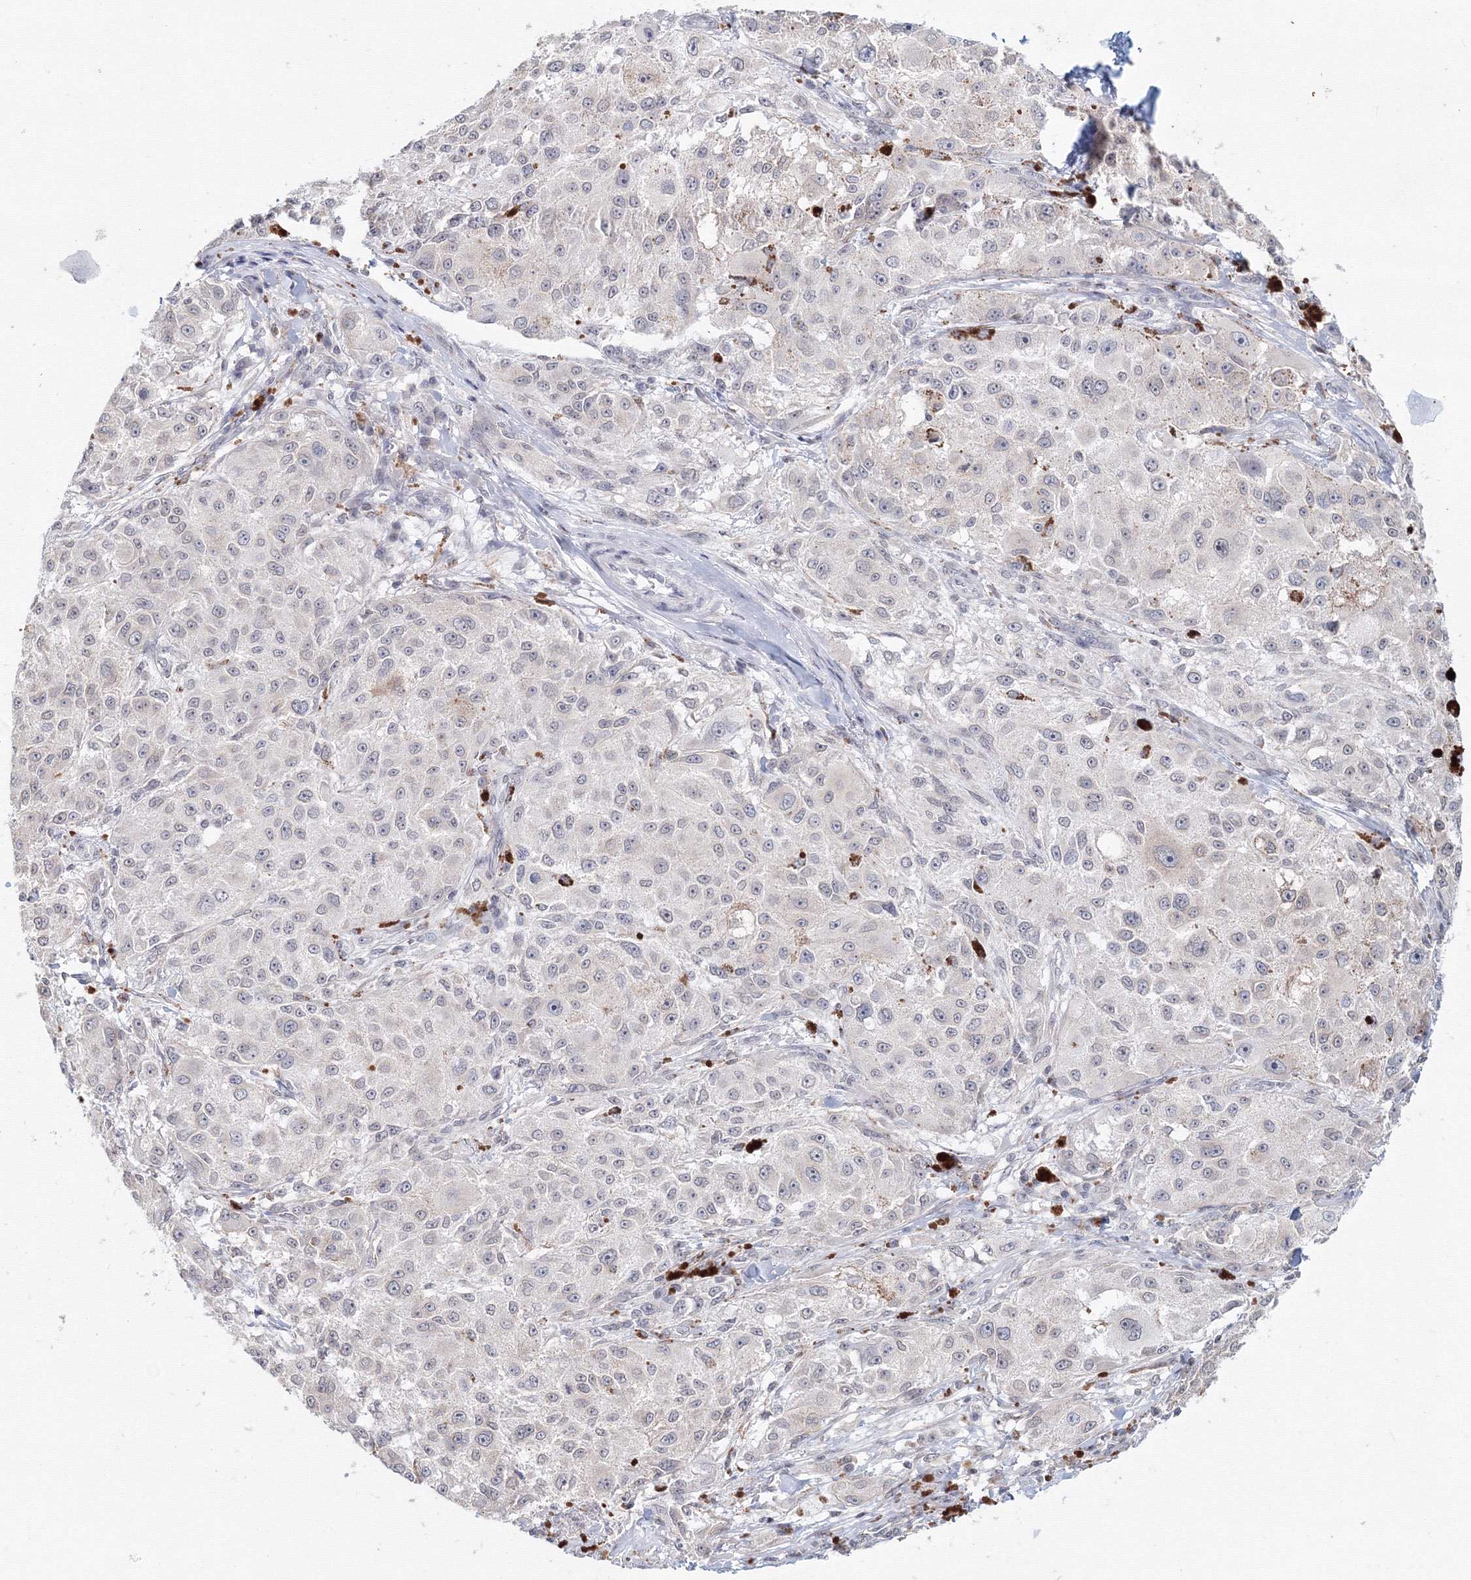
{"staining": {"intensity": "negative", "quantity": "none", "location": "none"}, "tissue": "melanoma", "cell_type": "Tumor cells", "image_type": "cancer", "snomed": [{"axis": "morphology", "description": "Necrosis, NOS"}, {"axis": "morphology", "description": "Malignant melanoma, NOS"}, {"axis": "topography", "description": "Skin"}], "caption": "Immunohistochemistry image of neoplastic tissue: human malignant melanoma stained with DAB (3,3'-diaminobenzidine) exhibits no significant protein staining in tumor cells. (Stains: DAB immunohistochemistry with hematoxylin counter stain, Microscopy: brightfield microscopy at high magnification).", "gene": "SLC7A7", "patient": {"sex": "female", "age": 87}}